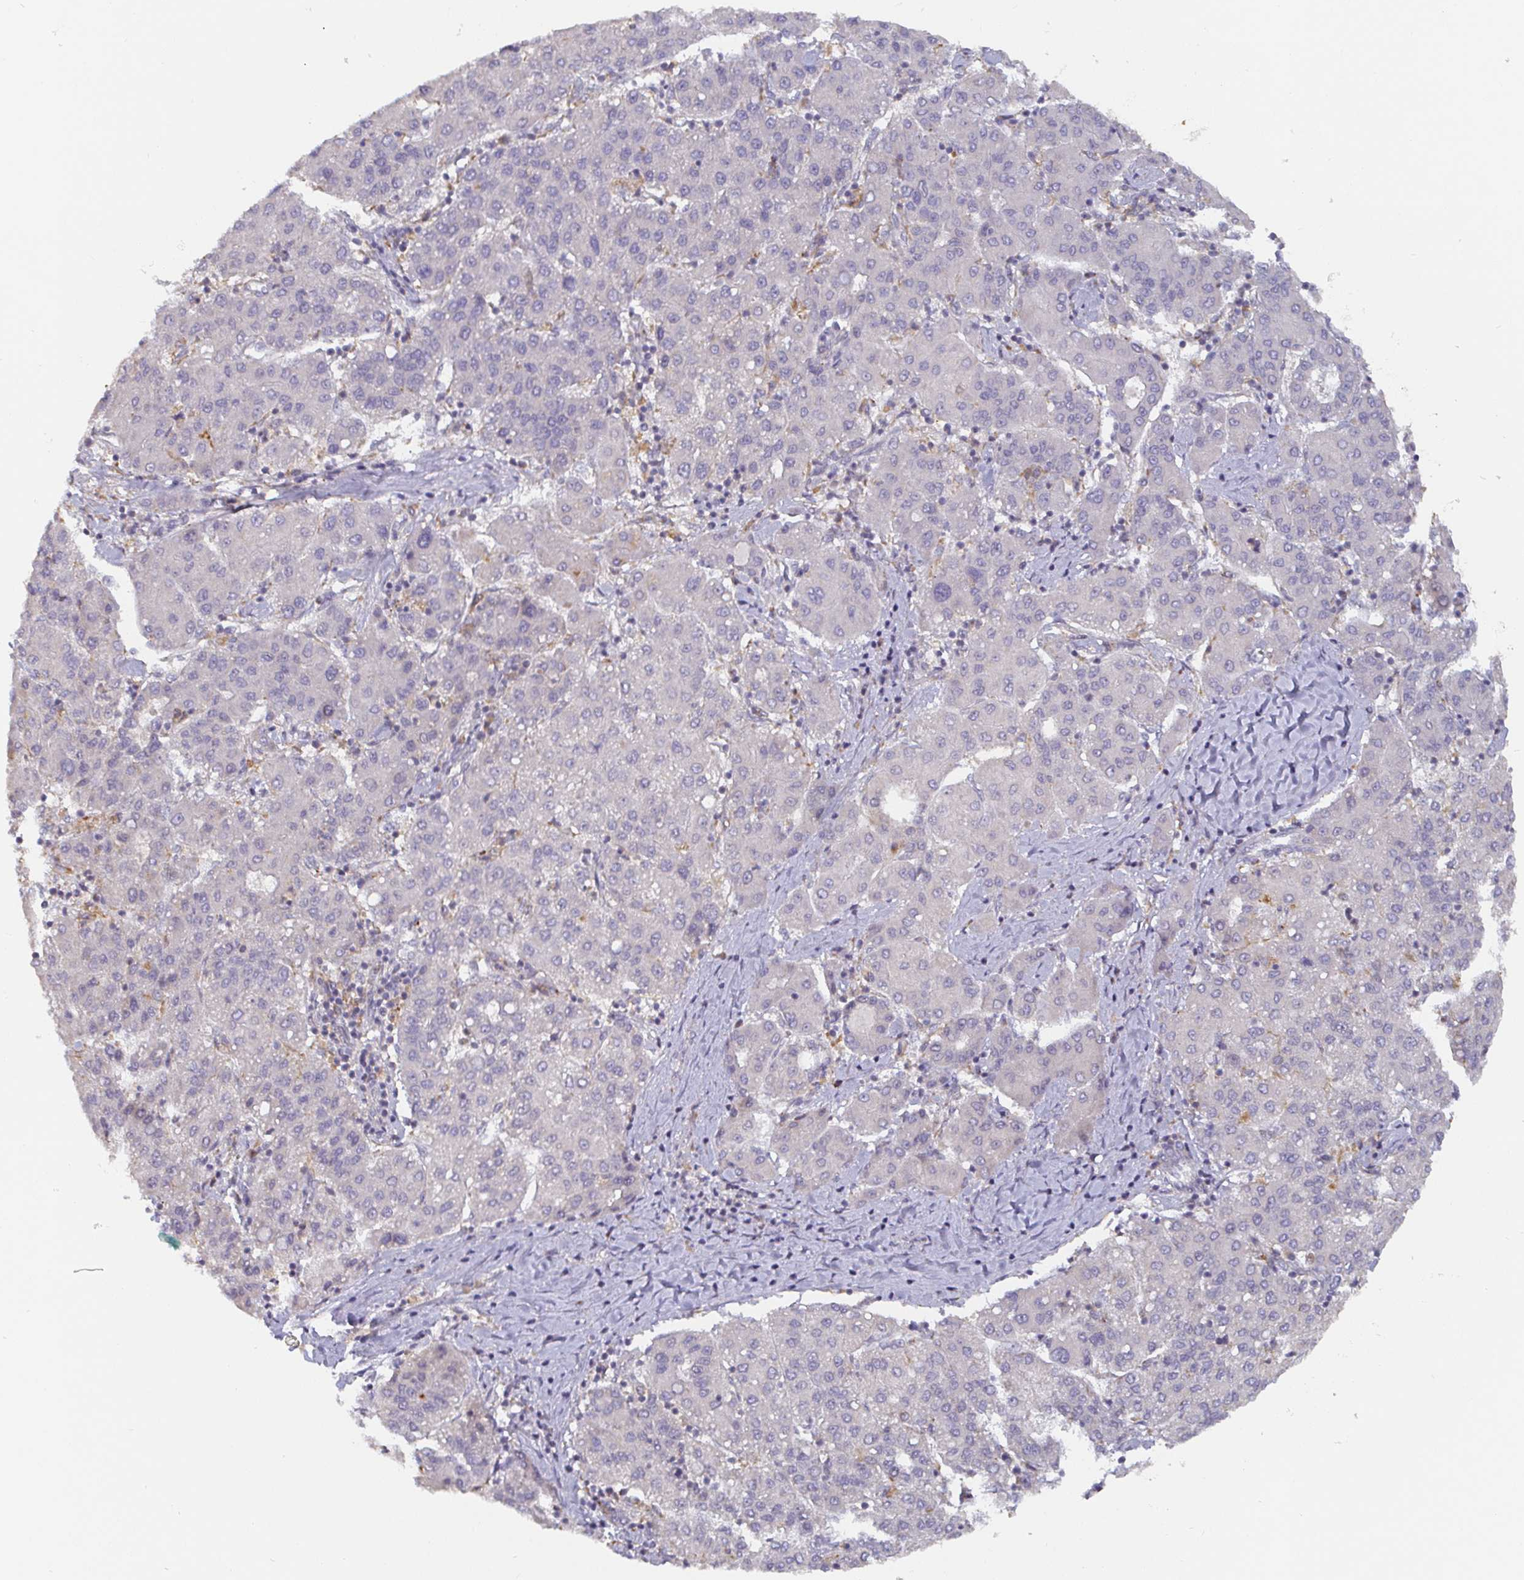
{"staining": {"intensity": "negative", "quantity": "none", "location": "none"}, "tissue": "liver cancer", "cell_type": "Tumor cells", "image_type": "cancer", "snomed": [{"axis": "morphology", "description": "Carcinoma, Hepatocellular, NOS"}, {"axis": "topography", "description": "Liver"}], "caption": "Tumor cells are negative for brown protein staining in liver cancer.", "gene": "CDH18", "patient": {"sex": "male", "age": 65}}